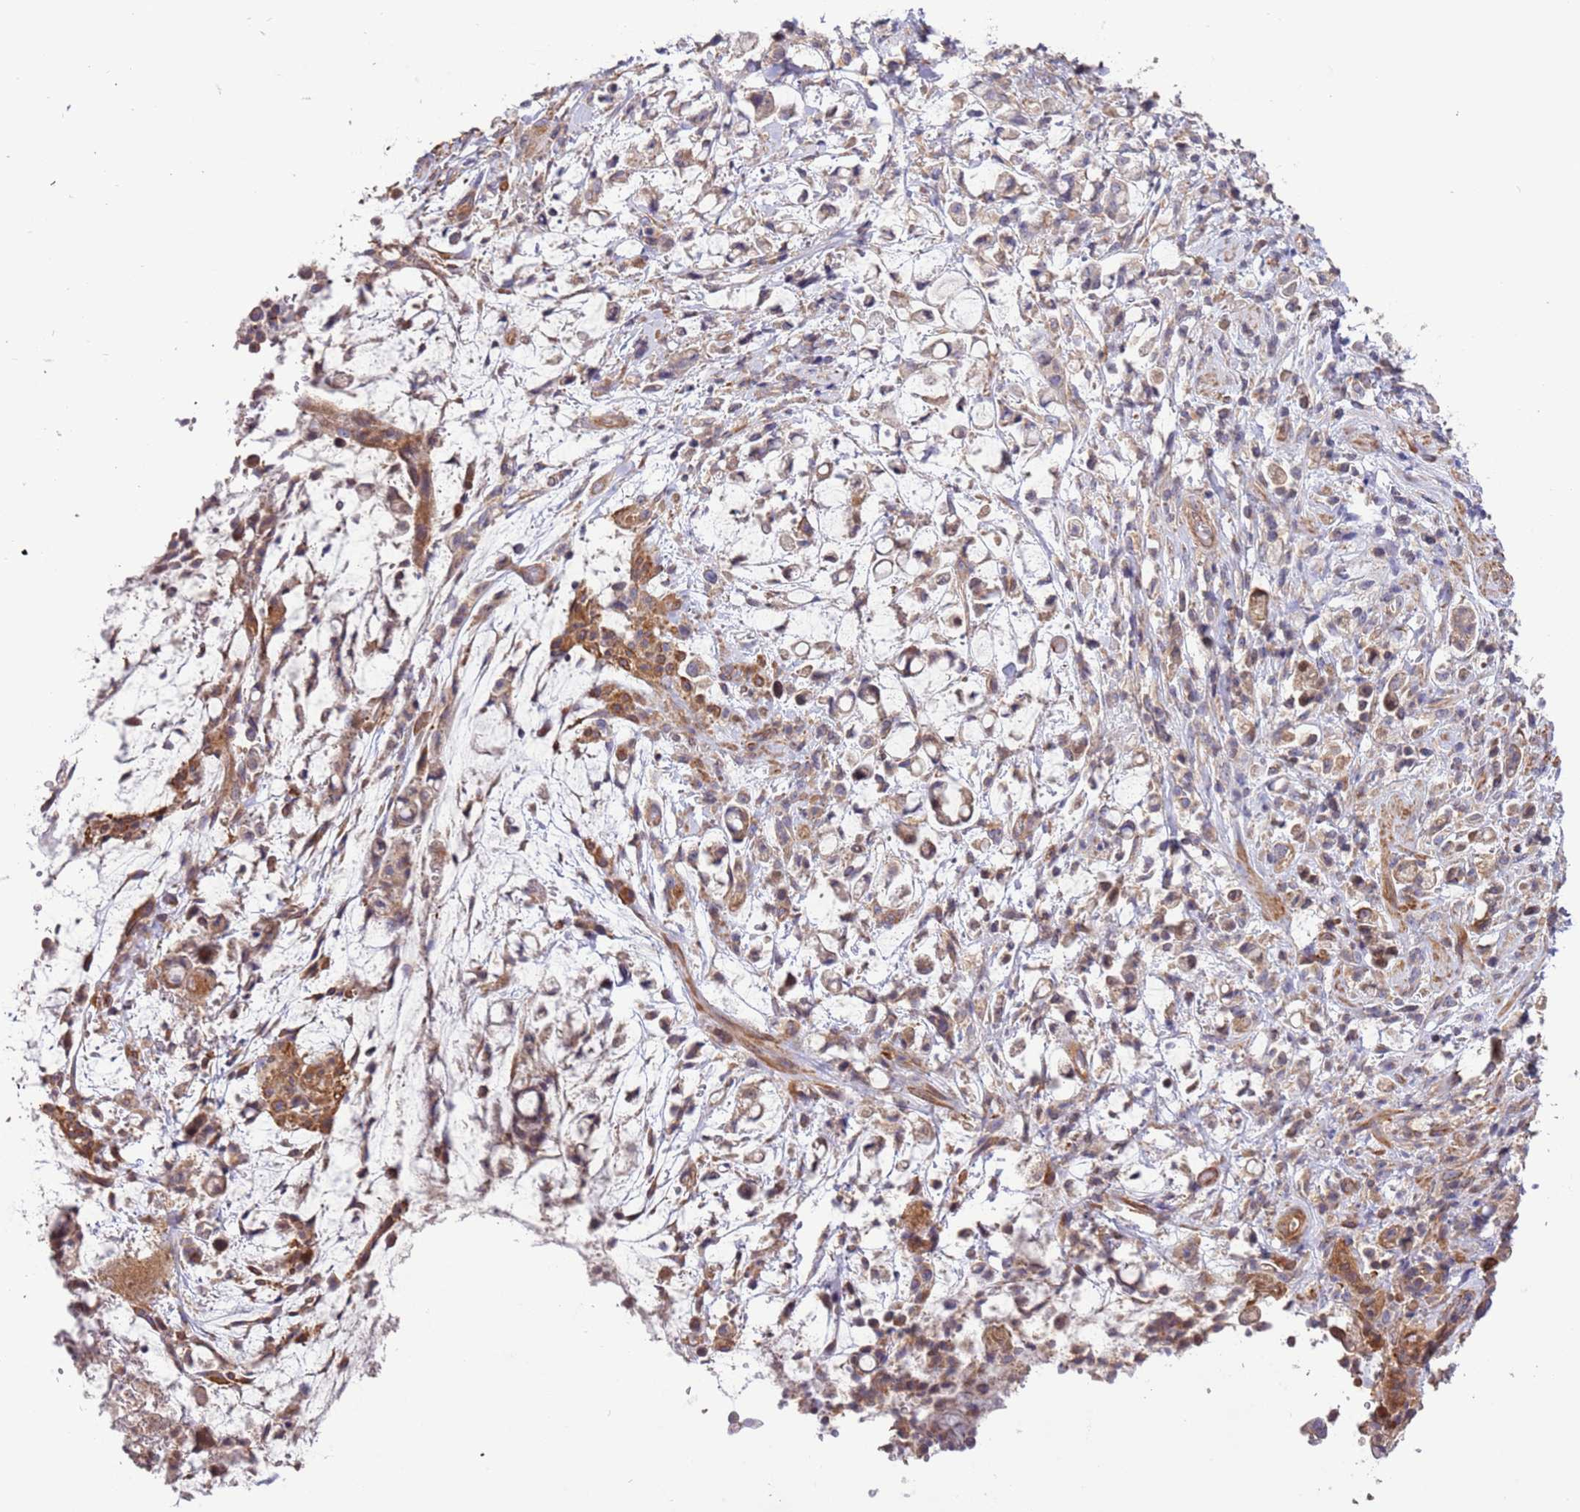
{"staining": {"intensity": "weak", "quantity": ">75%", "location": "cytoplasmic/membranous"}, "tissue": "stomach cancer", "cell_type": "Tumor cells", "image_type": "cancer", "snomed": [{"axis": "morphology", "description": "Adenocarcinoma, NOS"}, {"axis": "topography", "description": "Stomach"}], "caption": "Immunohistochemical staining of human stomach cancer (adenocarcinoma) exhibits weak cytoplasmic/membranous protein positivity in about >75% of tumor cells. (Stains: DAB in brown, nuclei in blue, Microscopy: brightfield microscopy at high magnification).", "gene": "LAMB4", "patient": {"sex": "female", "age": 60}}